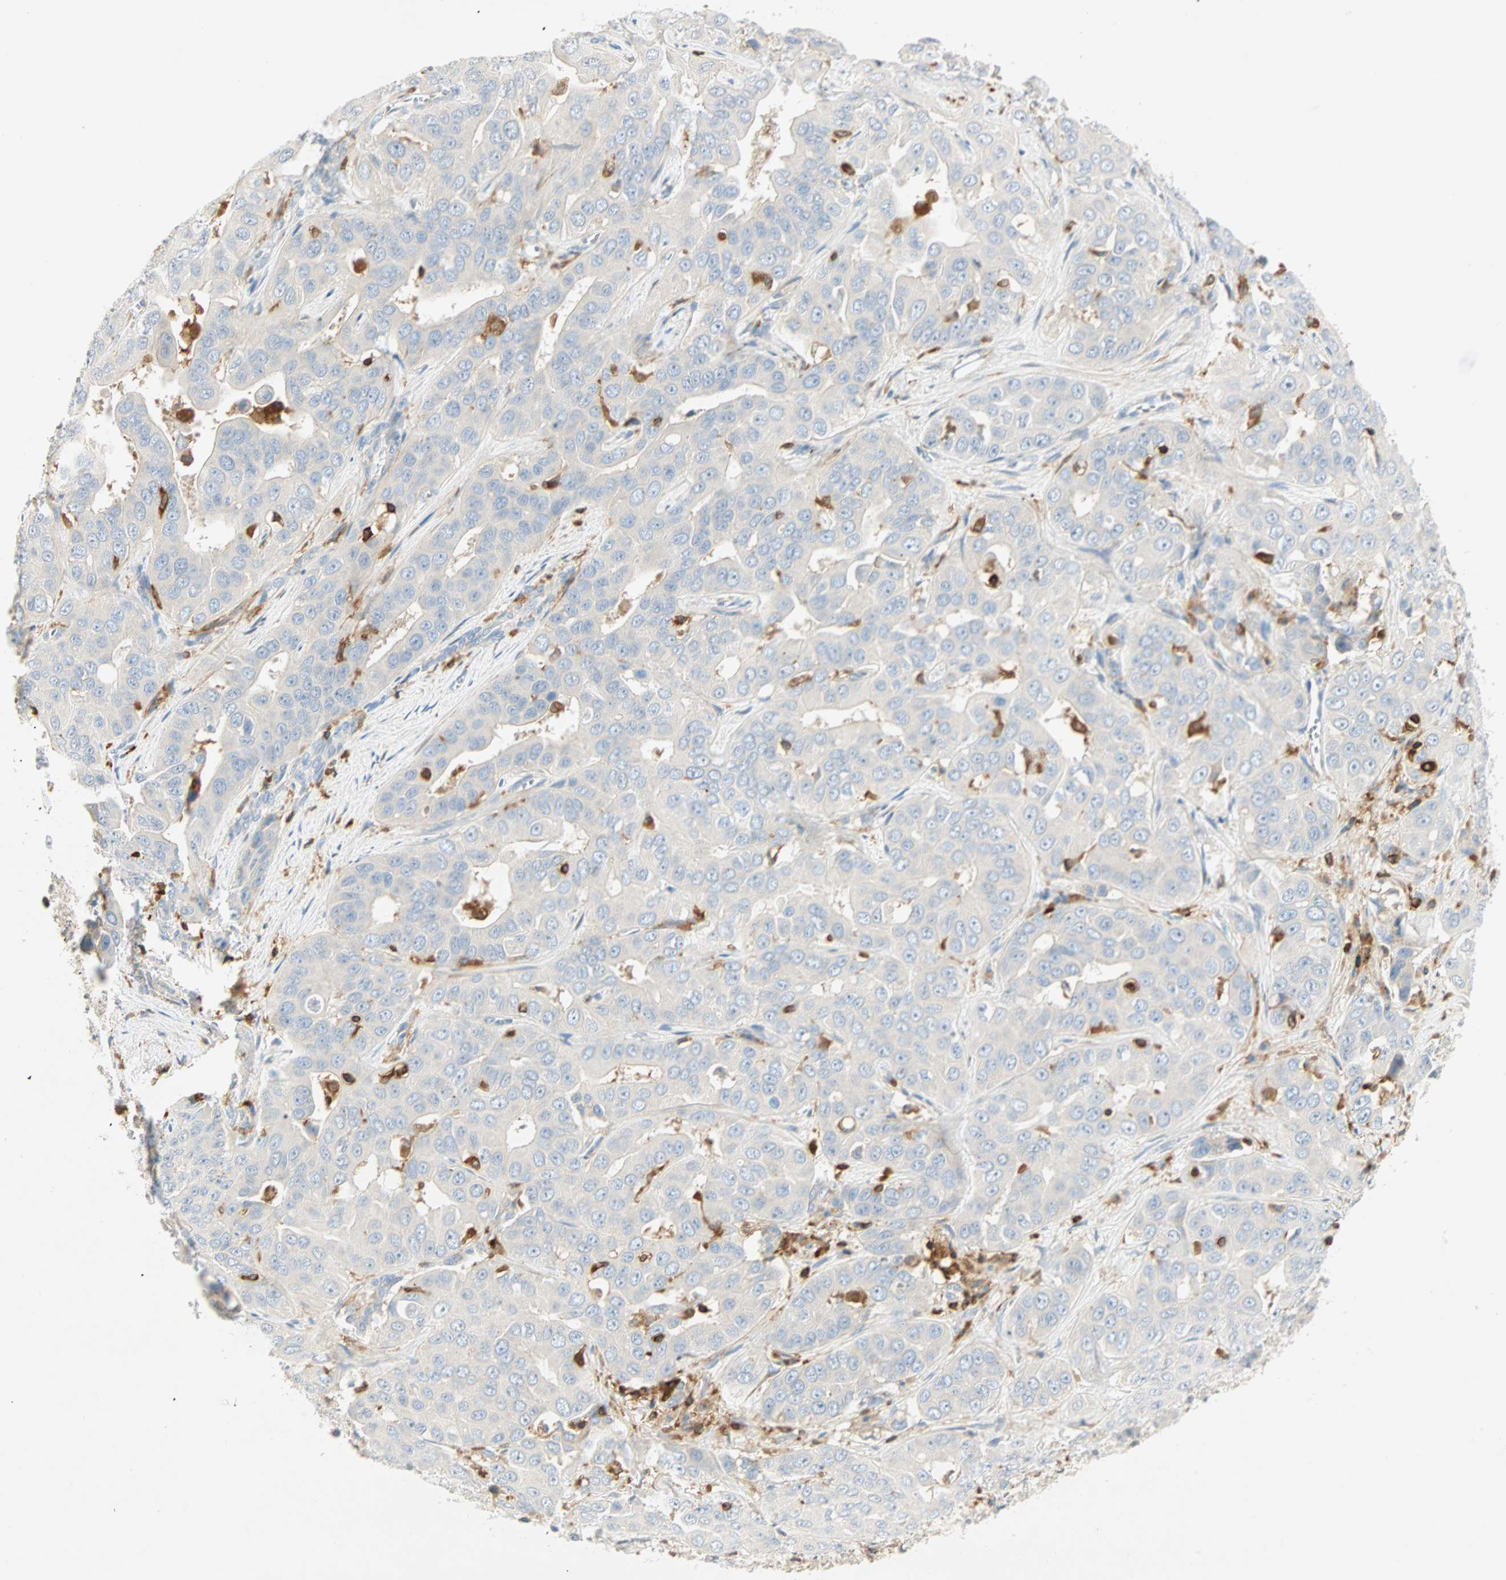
{"staining": {"intensity": "negative", "quantity": "none", "location": "none"}, "tissue": "liver cancer", "cell_type": "Tumor cells", "image_type": "cancer", "snomed": [{"axis": "morphology", "description": "Cholangiocarcinoma"}, {"axis": "topography", "description": "Liver"}], "caption": "High magnification brightfield microscopy of cholangiocarcinoma (liver) stained with DAB (3,3'-diaminobenzidine) (brown) and counterstained with hematoxylin (blue): tumor cells show no significant staining.", "gene": "FMNL1", "patient": {"sex": "female", "age": 52}}